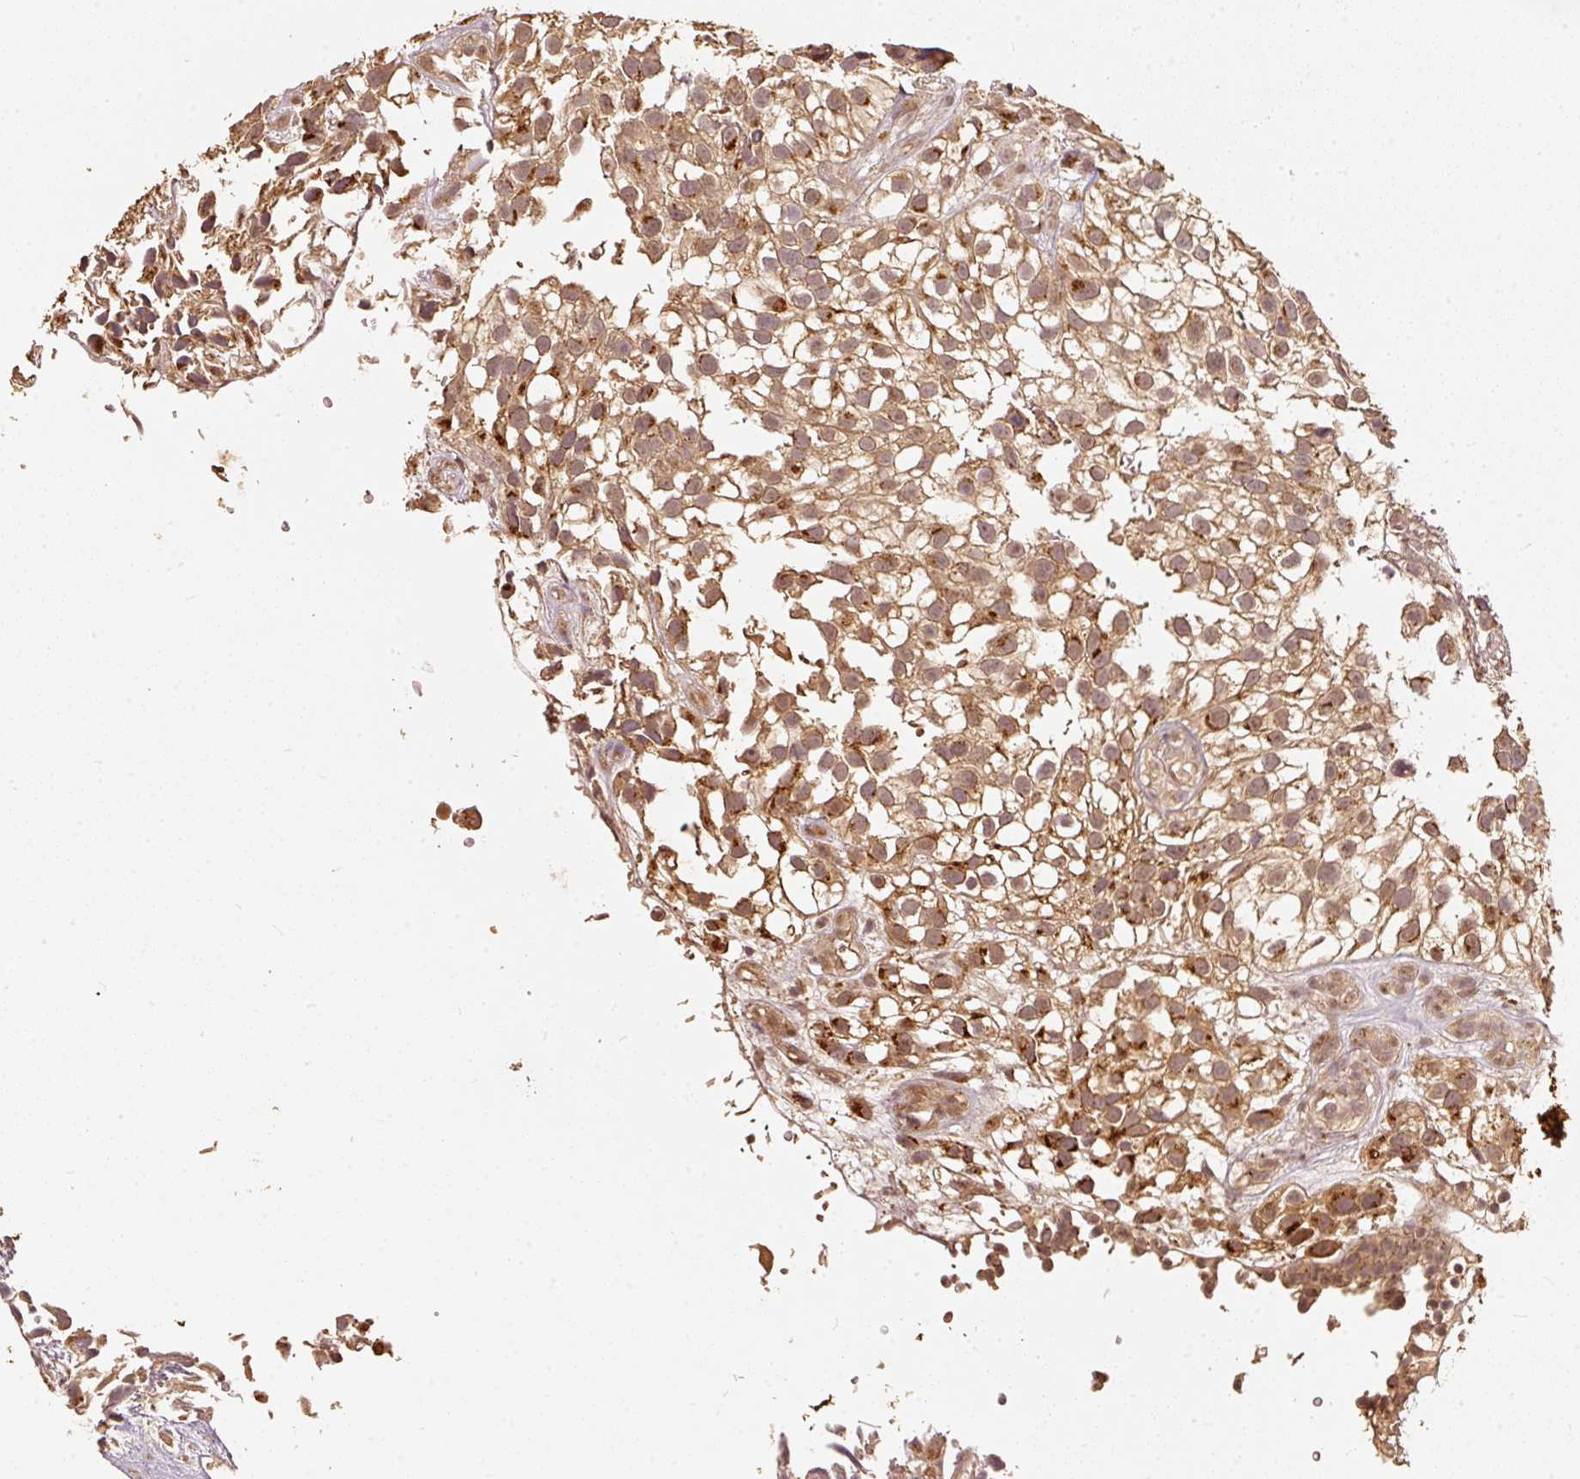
{"staining": {"intensity": "moderate", "quantity": ">75%", "location": "cytoplasmic/membranous"}, "tissue": "urothelial cancer", "cell_type": "Tumor cells", "image_type": "cancer", "snomed": [{"axis": "morphology", "description": "Urothelial carcinoma, High grade"}, {"axis": "topography", "description": "Urinary bladder"}], "caption": "DAB (3,3'-diaminobenzidine) immunohistochemical staining of human high-grade urothelial carcinoma demonstrates moderate cytoplasmic/membranous protein expression in about >75% of tumor cells.", "gene": "FUT8", "patient": {"sex": "male", "age": 56}}